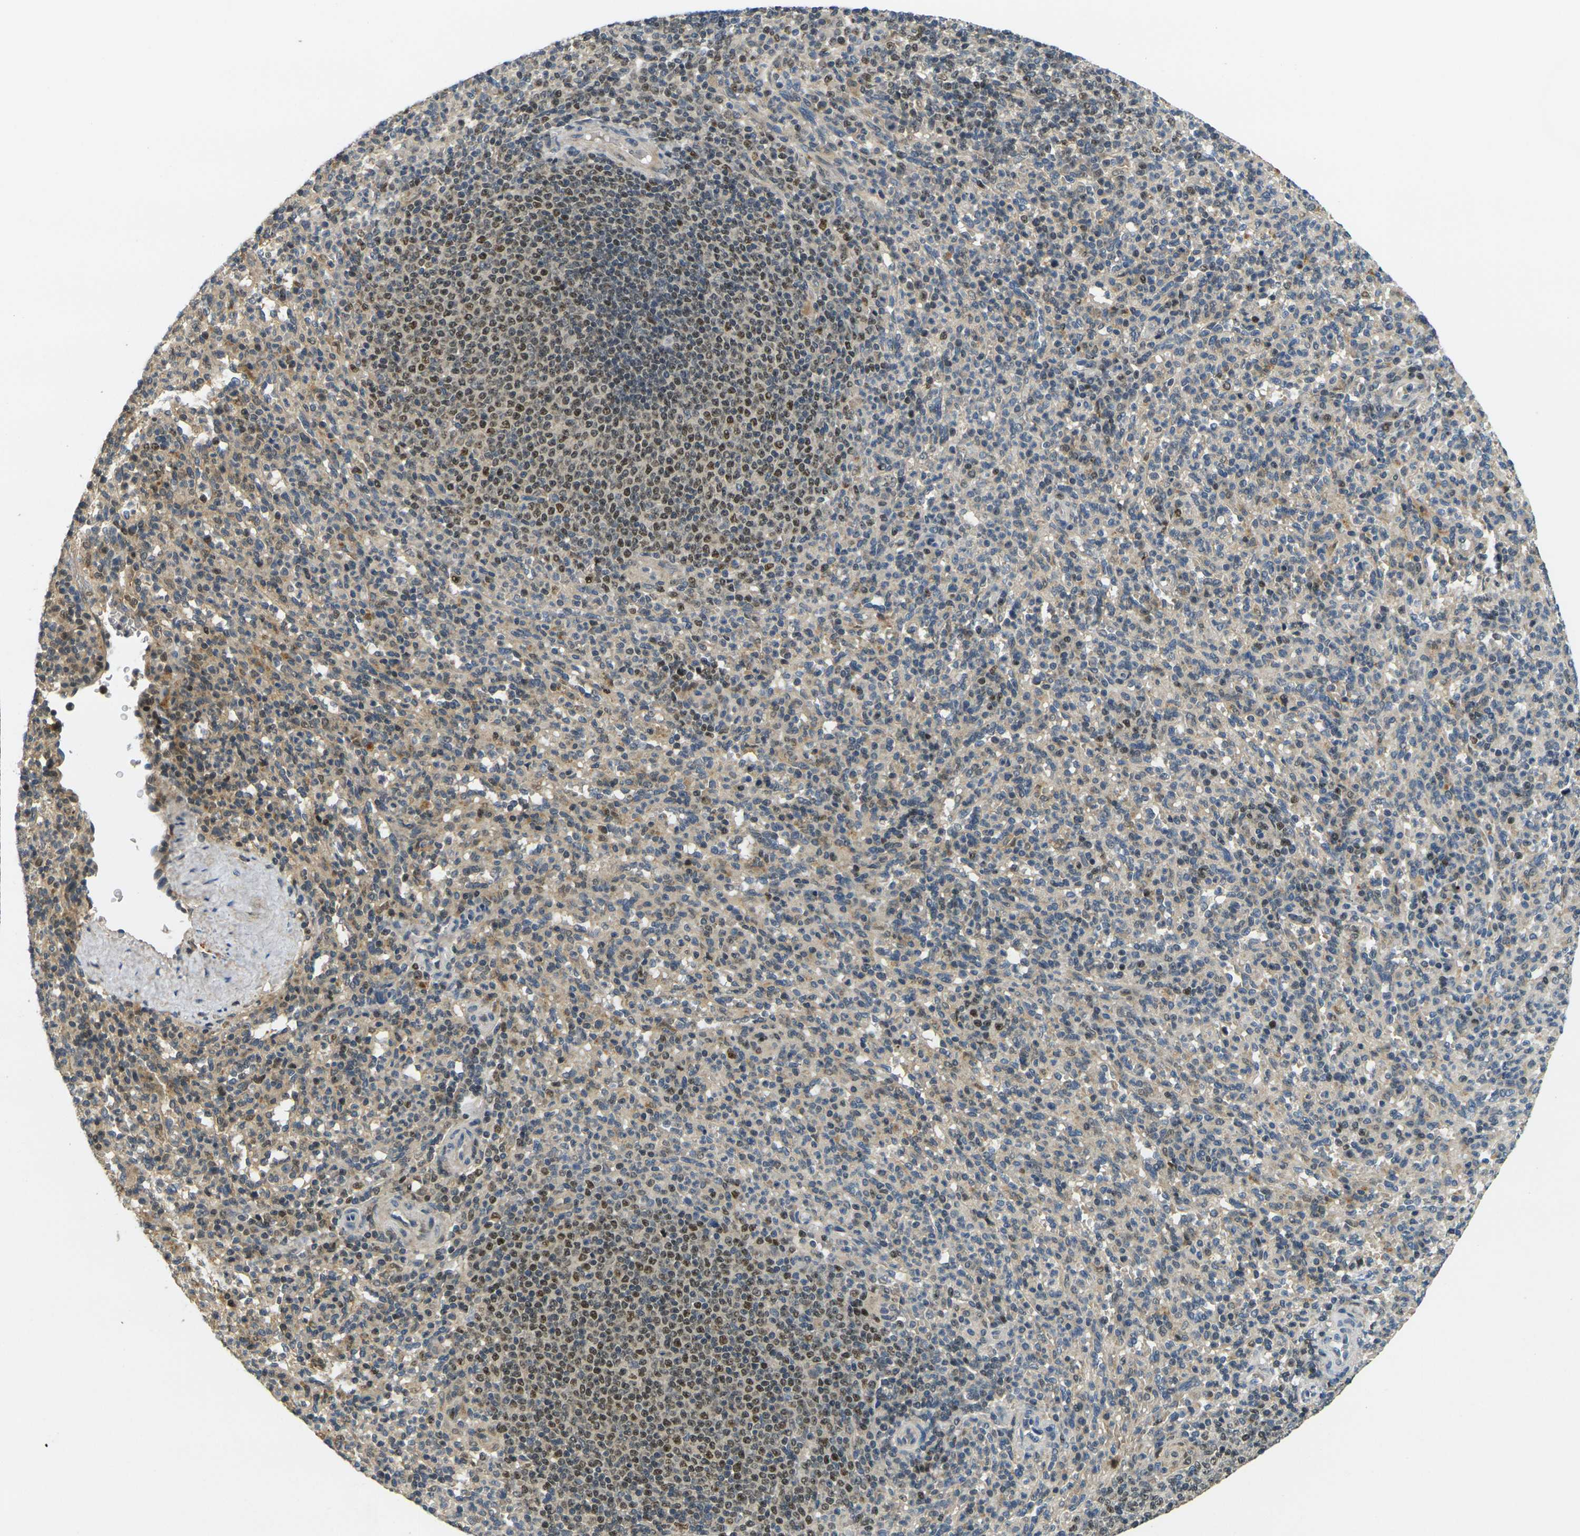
{"staining": {"intensity": "weak", "quantity": "<25%", "location": "cytoplasmic/membranous,nuclear"}, "tissue": "spleen", "cell_type": "Cells in red pulp", "image_type": "normal", "snomed": [{"axis": "morphology", "description": "Normal tissue, NOS"}, {"axis": "topography", "description": "Spleen"}], "caption": "Histopathology image shows no protein positivity in cells in red pulp of unremarkable spleen.", "gene": "KLHL8", "patient": {"sex": "male", "age": 36}}